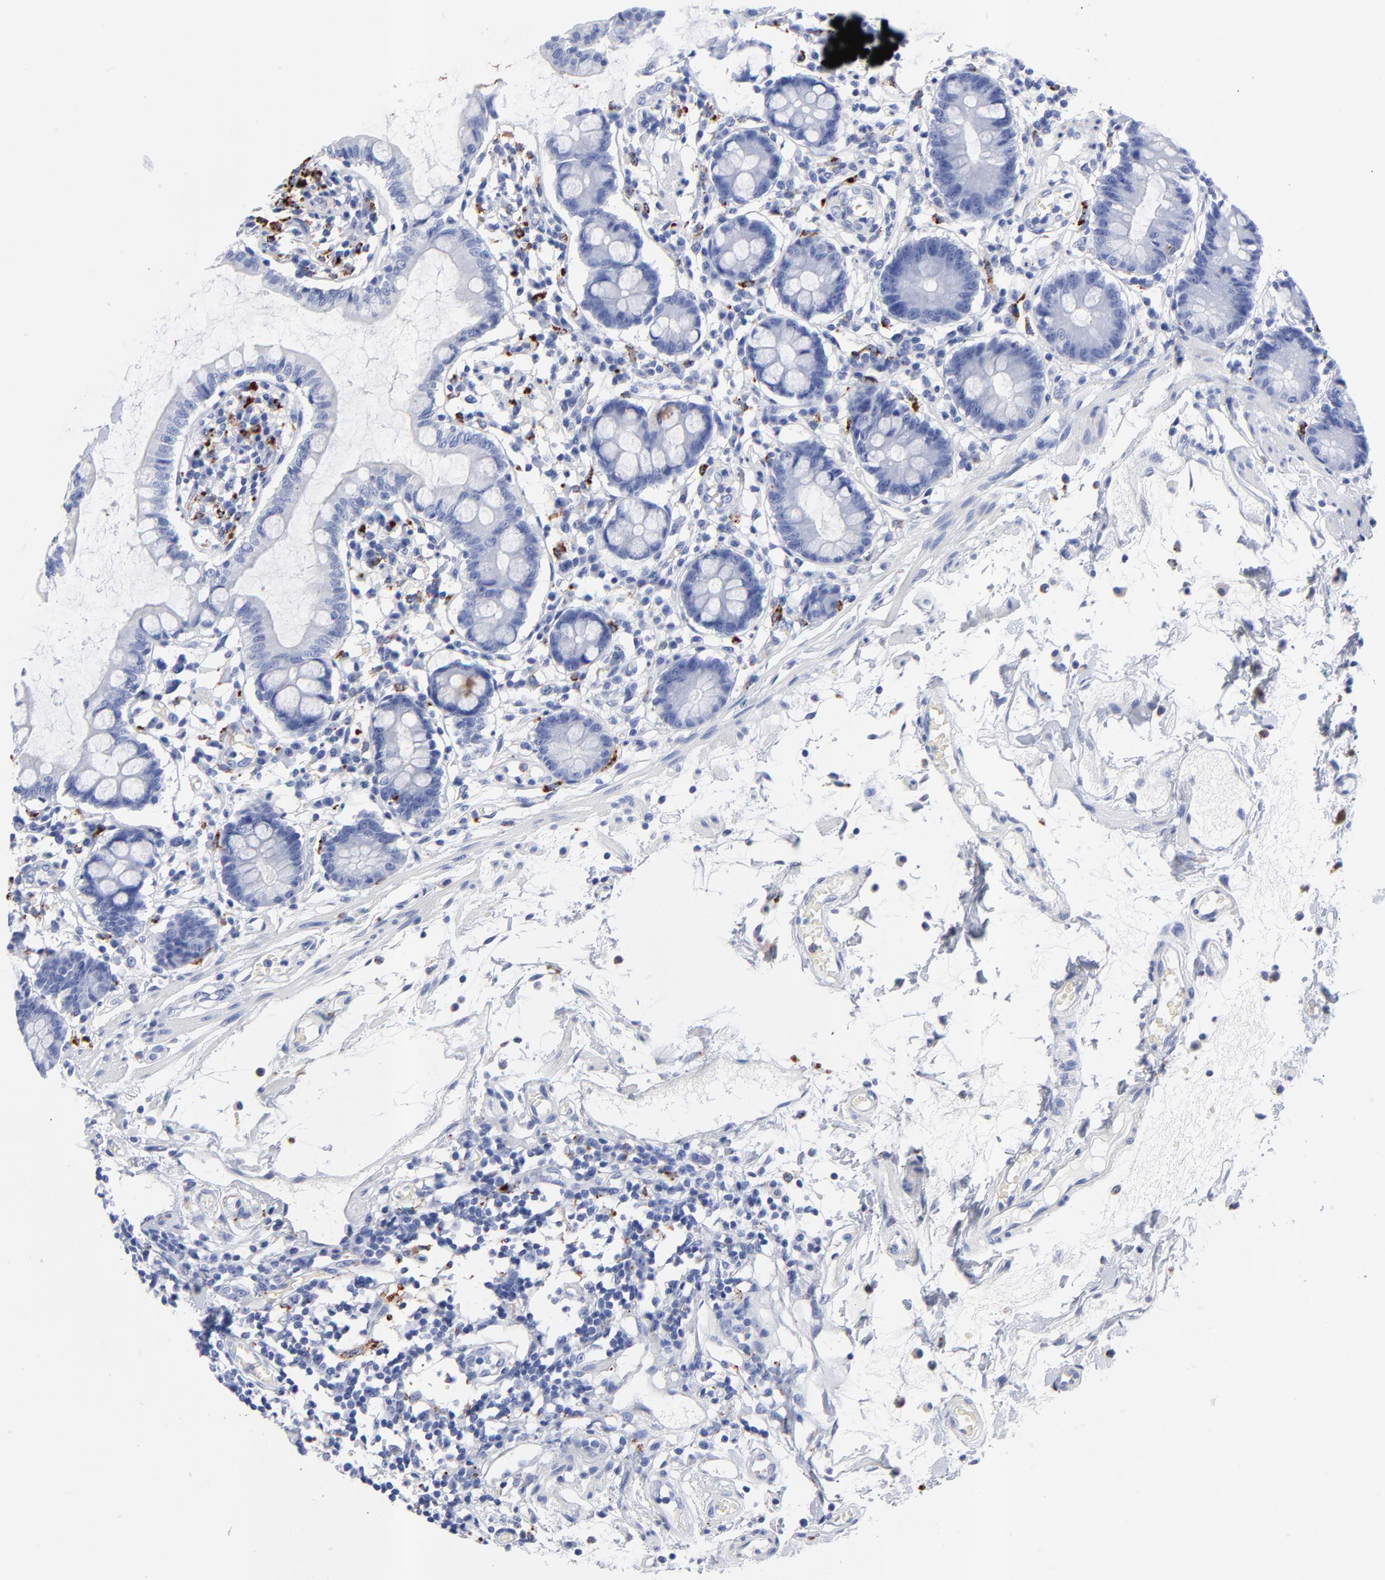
{"staining": {"intensity": "negative", "quantity": "none", "location": "none"}, "tissue": "small intestine", "cell_type": "Glandular cells", "image_type": "normal", "snomed": [{"axis": "morphology", "description": "Normal tissue, NOS"}, {"axis": "topography", "description": "Small intestine"}], "caption": "This histopathology image is of benign small intestine stained with immunohistochemistry (IHC) to label a protein in brown with the nuclei are counter-stained blue. There is no staining in glandular cells.", "gene": "CPVL", "patient": {"sex": "female", "age": 61}}